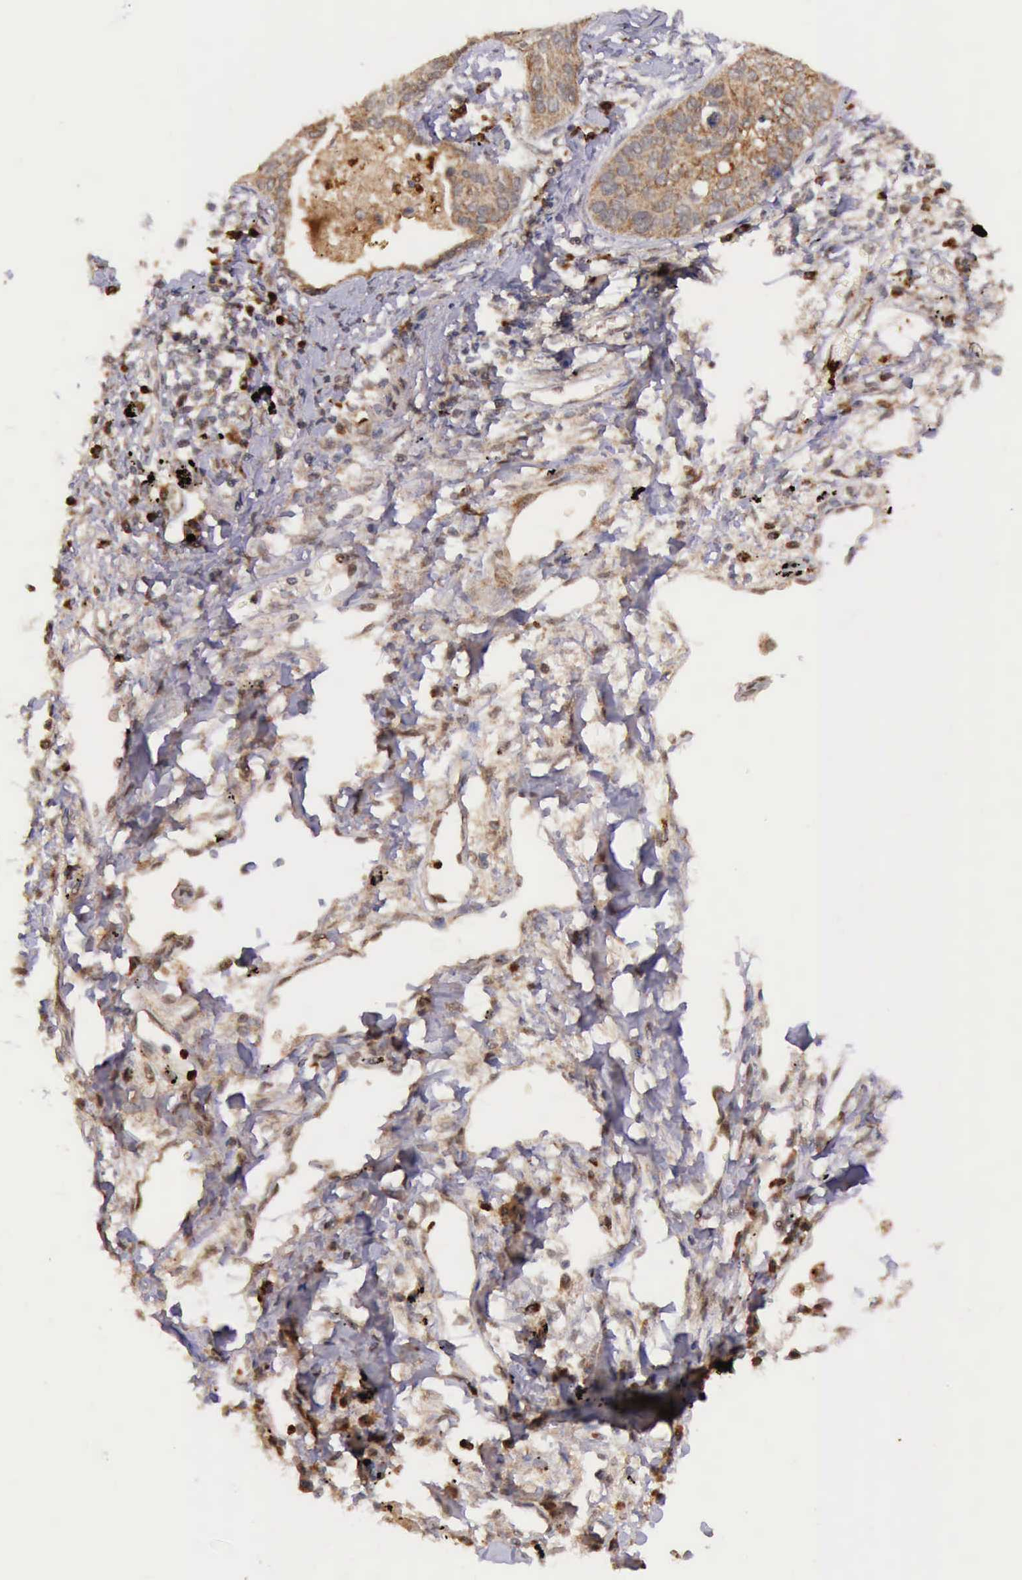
{"staining": {"intensity": "moderate", "quantity": ">75%", "location": "cytoplasmic/membranous"}, "tissue": "lung cancer", "cell_type": "Tumor cells", "image_type": "cancer", "snomed": [{"axis": "morphology", "description": "Squamous cell carcinoma, NOS"}, {"axis": "topography", "description": "Lung"}], "caption": "Human lung squamous cell carcinoma stained with a protein marker displays moderate staining in tumor cells.", "gene": "ARMCX3", "patient": {"sex": "male", "age": 71}}